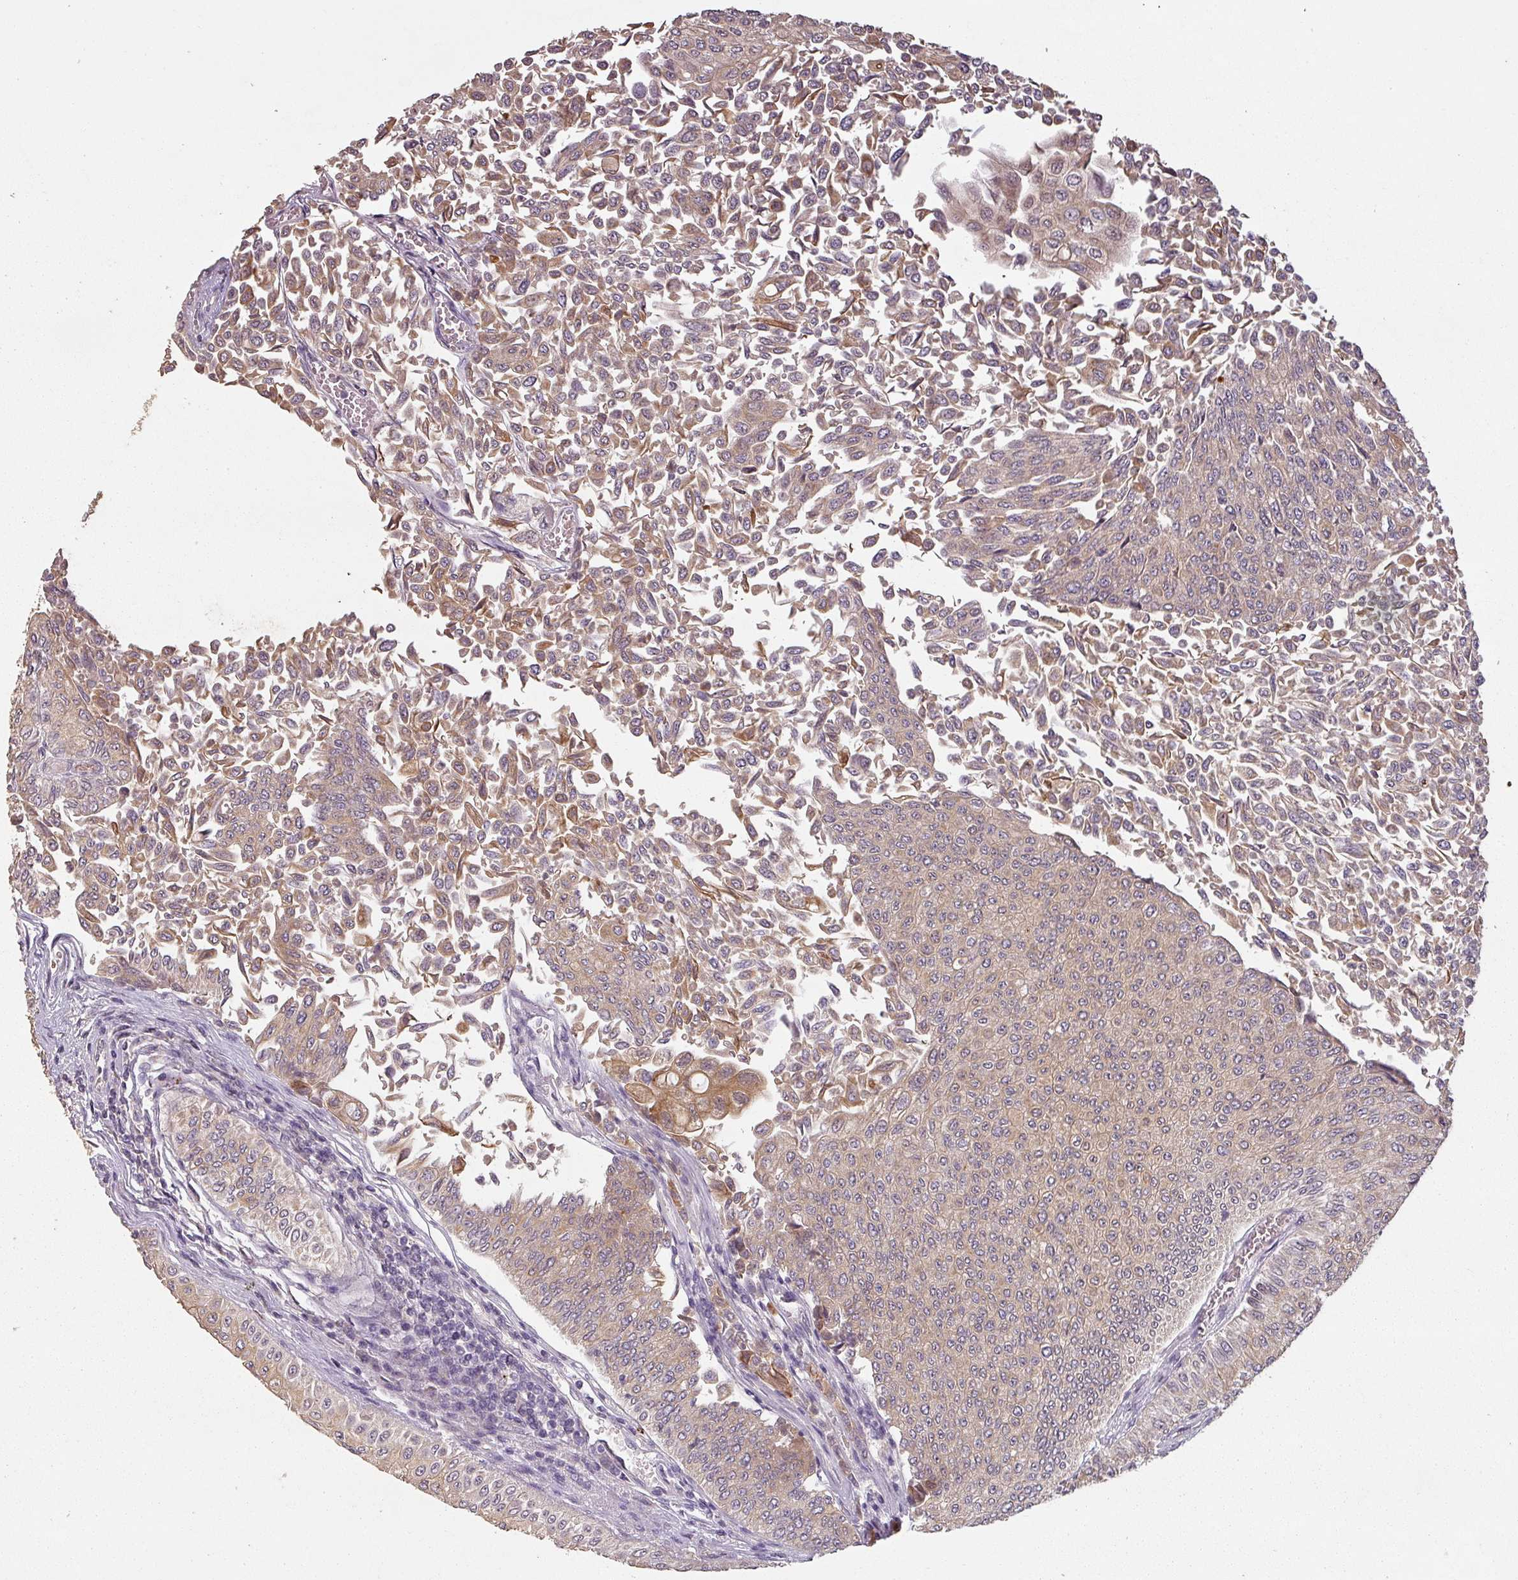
{"staining": {"intensity": "moderate", "quantity": "25%-75%", "location": "cytoplasmic/membranous"}, "tissue": "urothelial cancer", "cell_type": "Tumor cells", "image_type": "cancer", "snomed": [{"axis": "morphology", "description": "Urothelial carcinoma, NOS"}, {"axis": "topography", "description": "Urinary bladder"}], "caption": "The immunohistochemical stain shows moderate cytoplasmic/membranous staining in tumor cells of transitional cell carcinoma tissue.", "gene": "LYPLA1", "patient": {"sex": "male", "age": 59}}